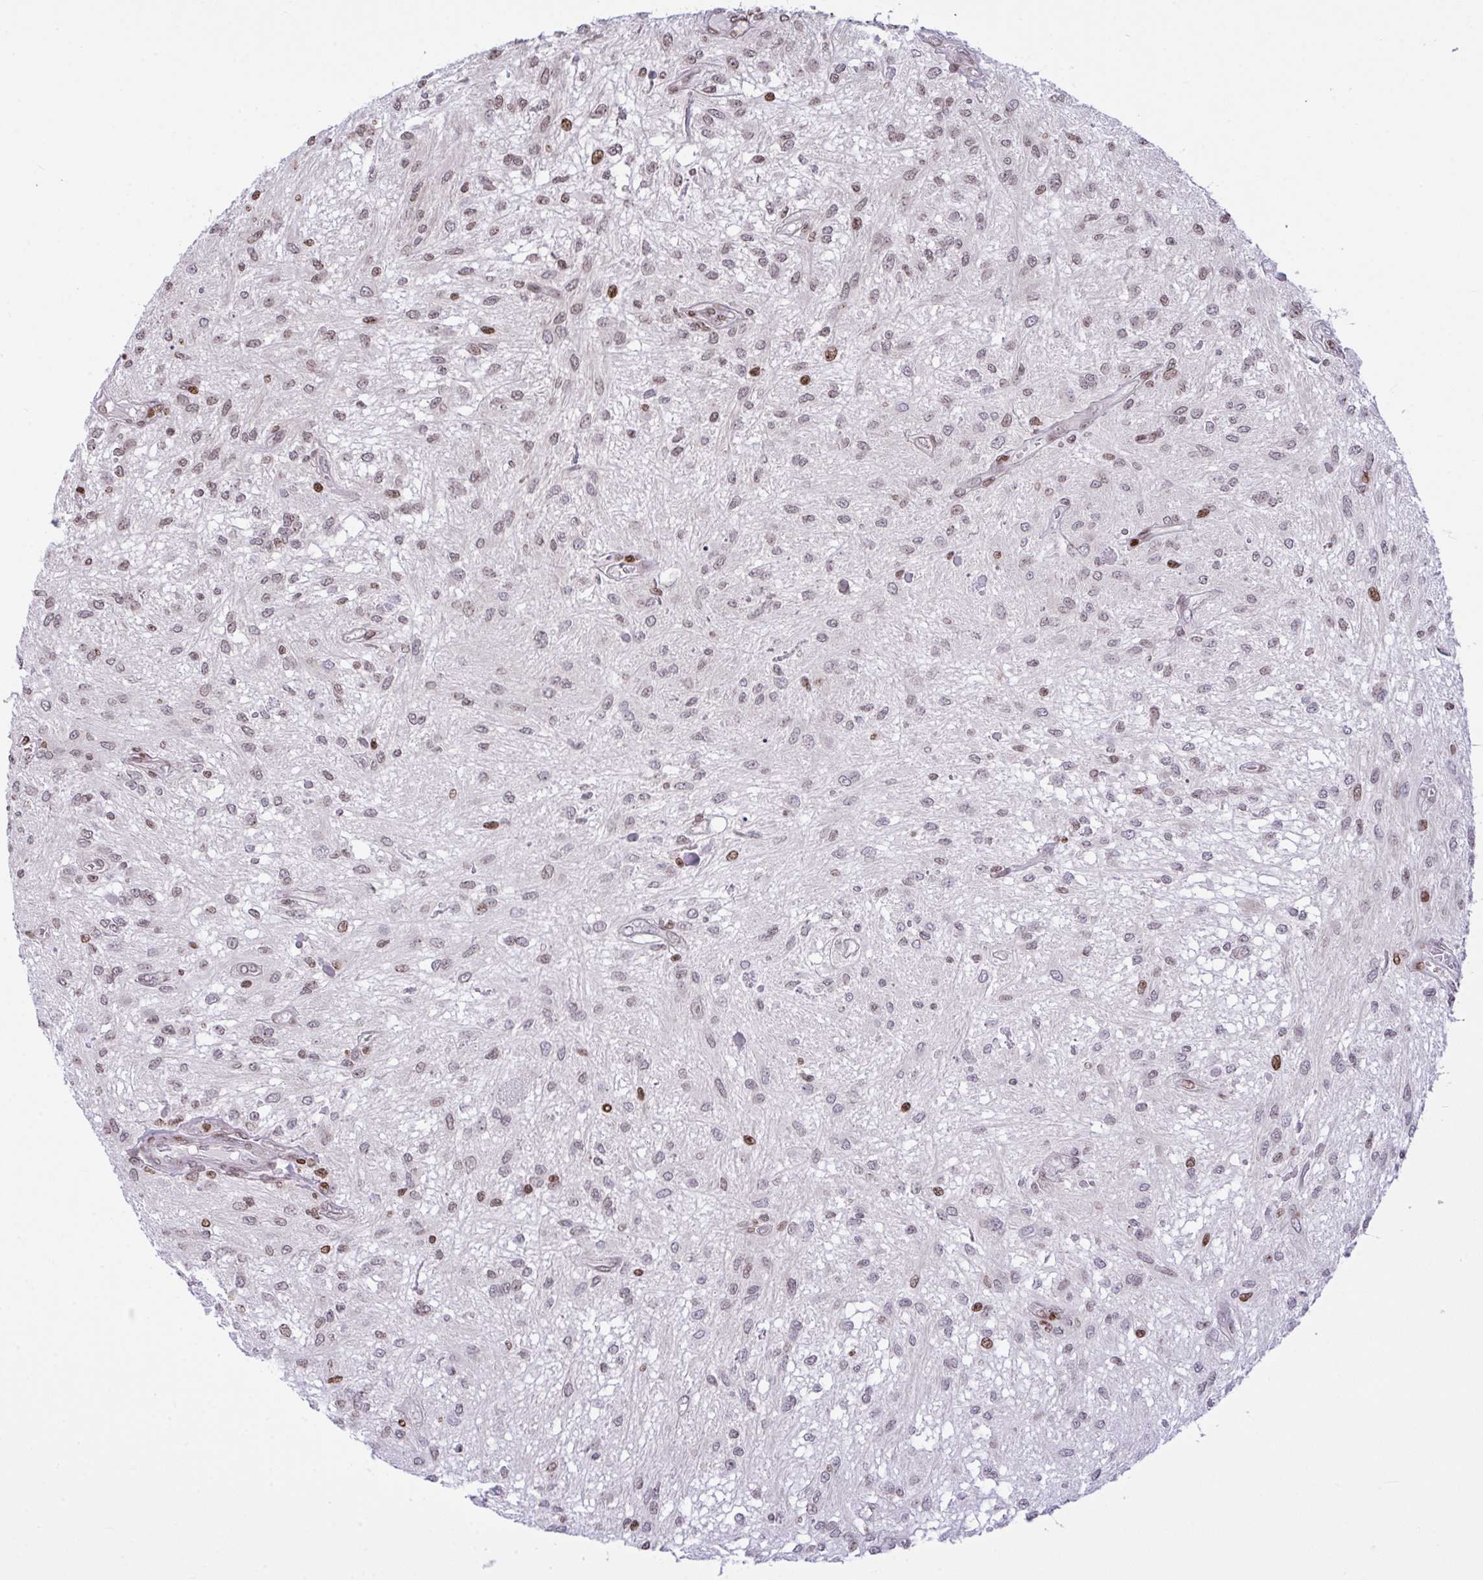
{"staining": {"intensity": "weak", "quantity": ">75%", "location": "nuclear"}, "tissue": "glioma", "cell_type": "Tumor cells", "image_type": "cancer", "snomed": [{"axis": "morphology", "description": "Glioma, malignant, Low grade"}, {"axis": "topography", "description": "Cerebellum"}], "caption": "Protein staining by immunohistochemistry displays weak nuclear positivity in about >75% of tumor cells in malignant glioma (low-grade).", "gene": "RAPGEF5", "patient": {"sex": "female", "age": 14}}